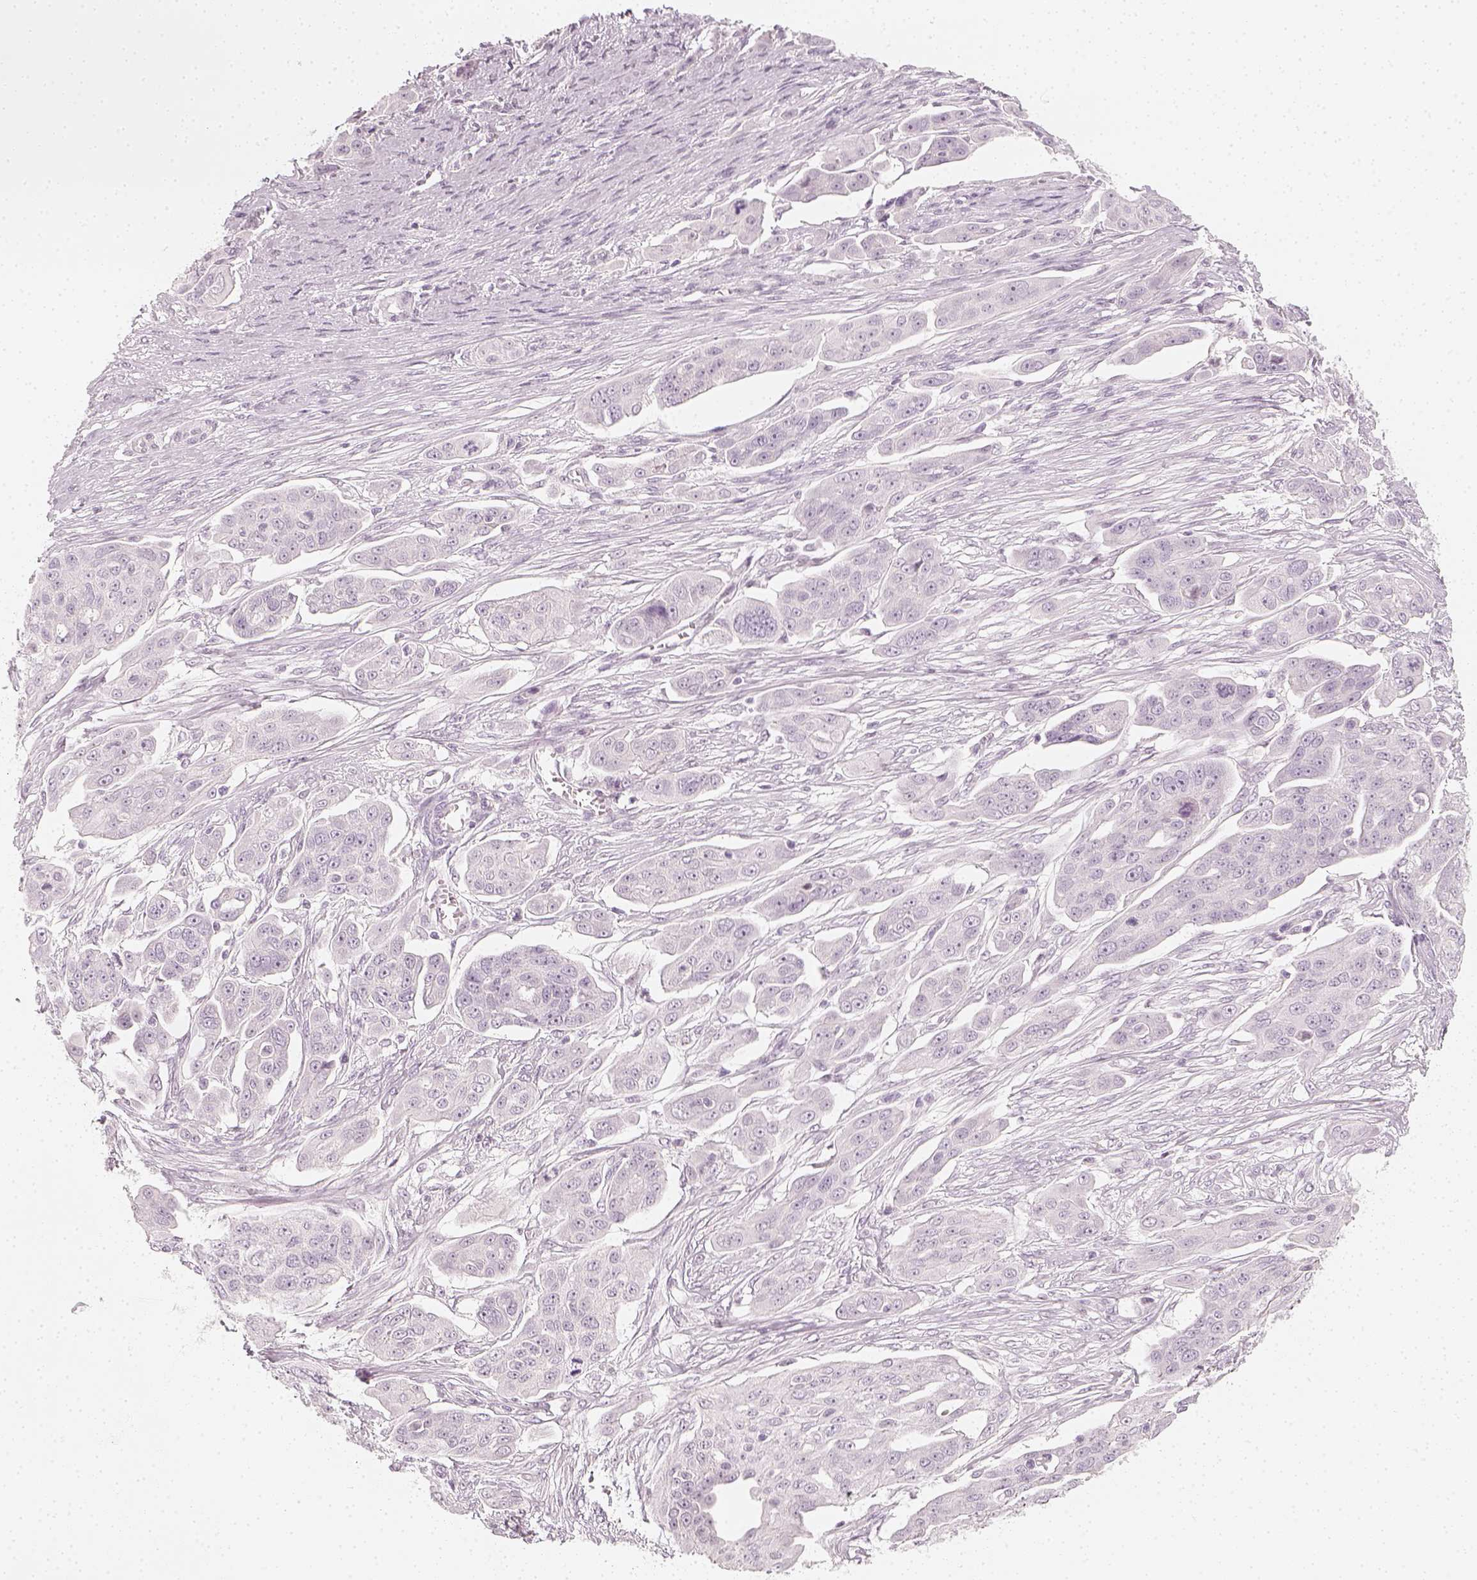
{"staining": {"intensity": "negative", "quantity": "none", "location": "none"}, "tissue": "ovarian cancer", "cell_type": "Tumor cells", "image_type": "cancer", "snomed": [{"axis": "morphology", "description": "Carcinoma, endometroid"}, {"axis": "topography", "description": "Ovary"}], "caption": "Ovarian cancer was stained to show a protein in brown. There is no significant staining in tumor cells.", "gene": "KRTAP2-1", "patient": {"sex": "female", "age": 70}}